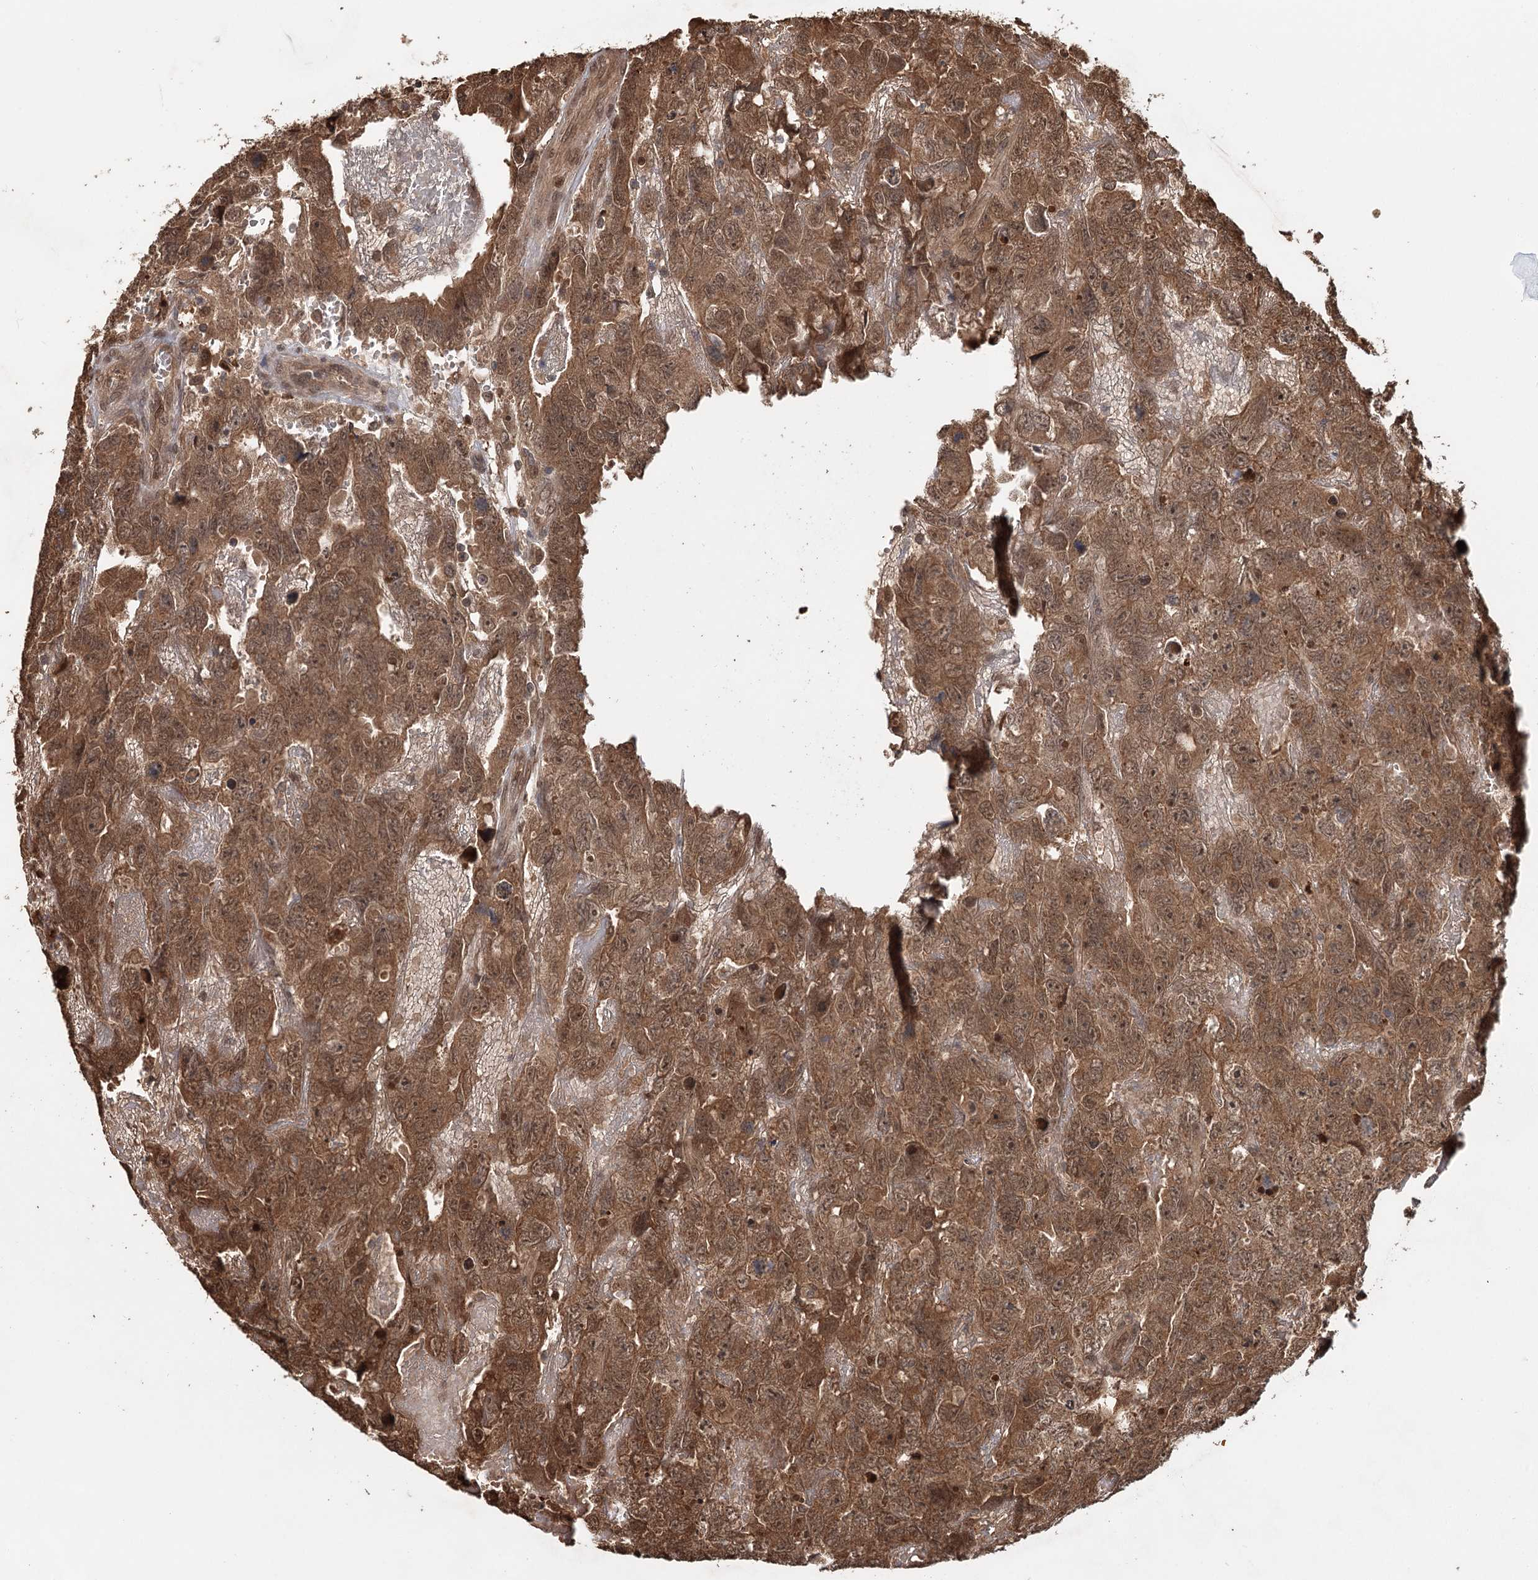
{"staining": {"intensity": "moderate", "quantity": ">75%", "location": "cytoplasmic/membranous,nuclear"}, "tissue": "testis cancer", "cell_type": "Tumor cells", "image_type": "cancer", "snomed": [{"axis": "morphology", "description": "Carcinoma, Embryonal, NOS"}, {"axis": "topography", "description": "Testis"}], "caption": "Testis cancer stained with a protein marker displays moderate staining in tumor cells.", "gene": "N6AMT1", "patient": {"sex": "male", "age": 45}}